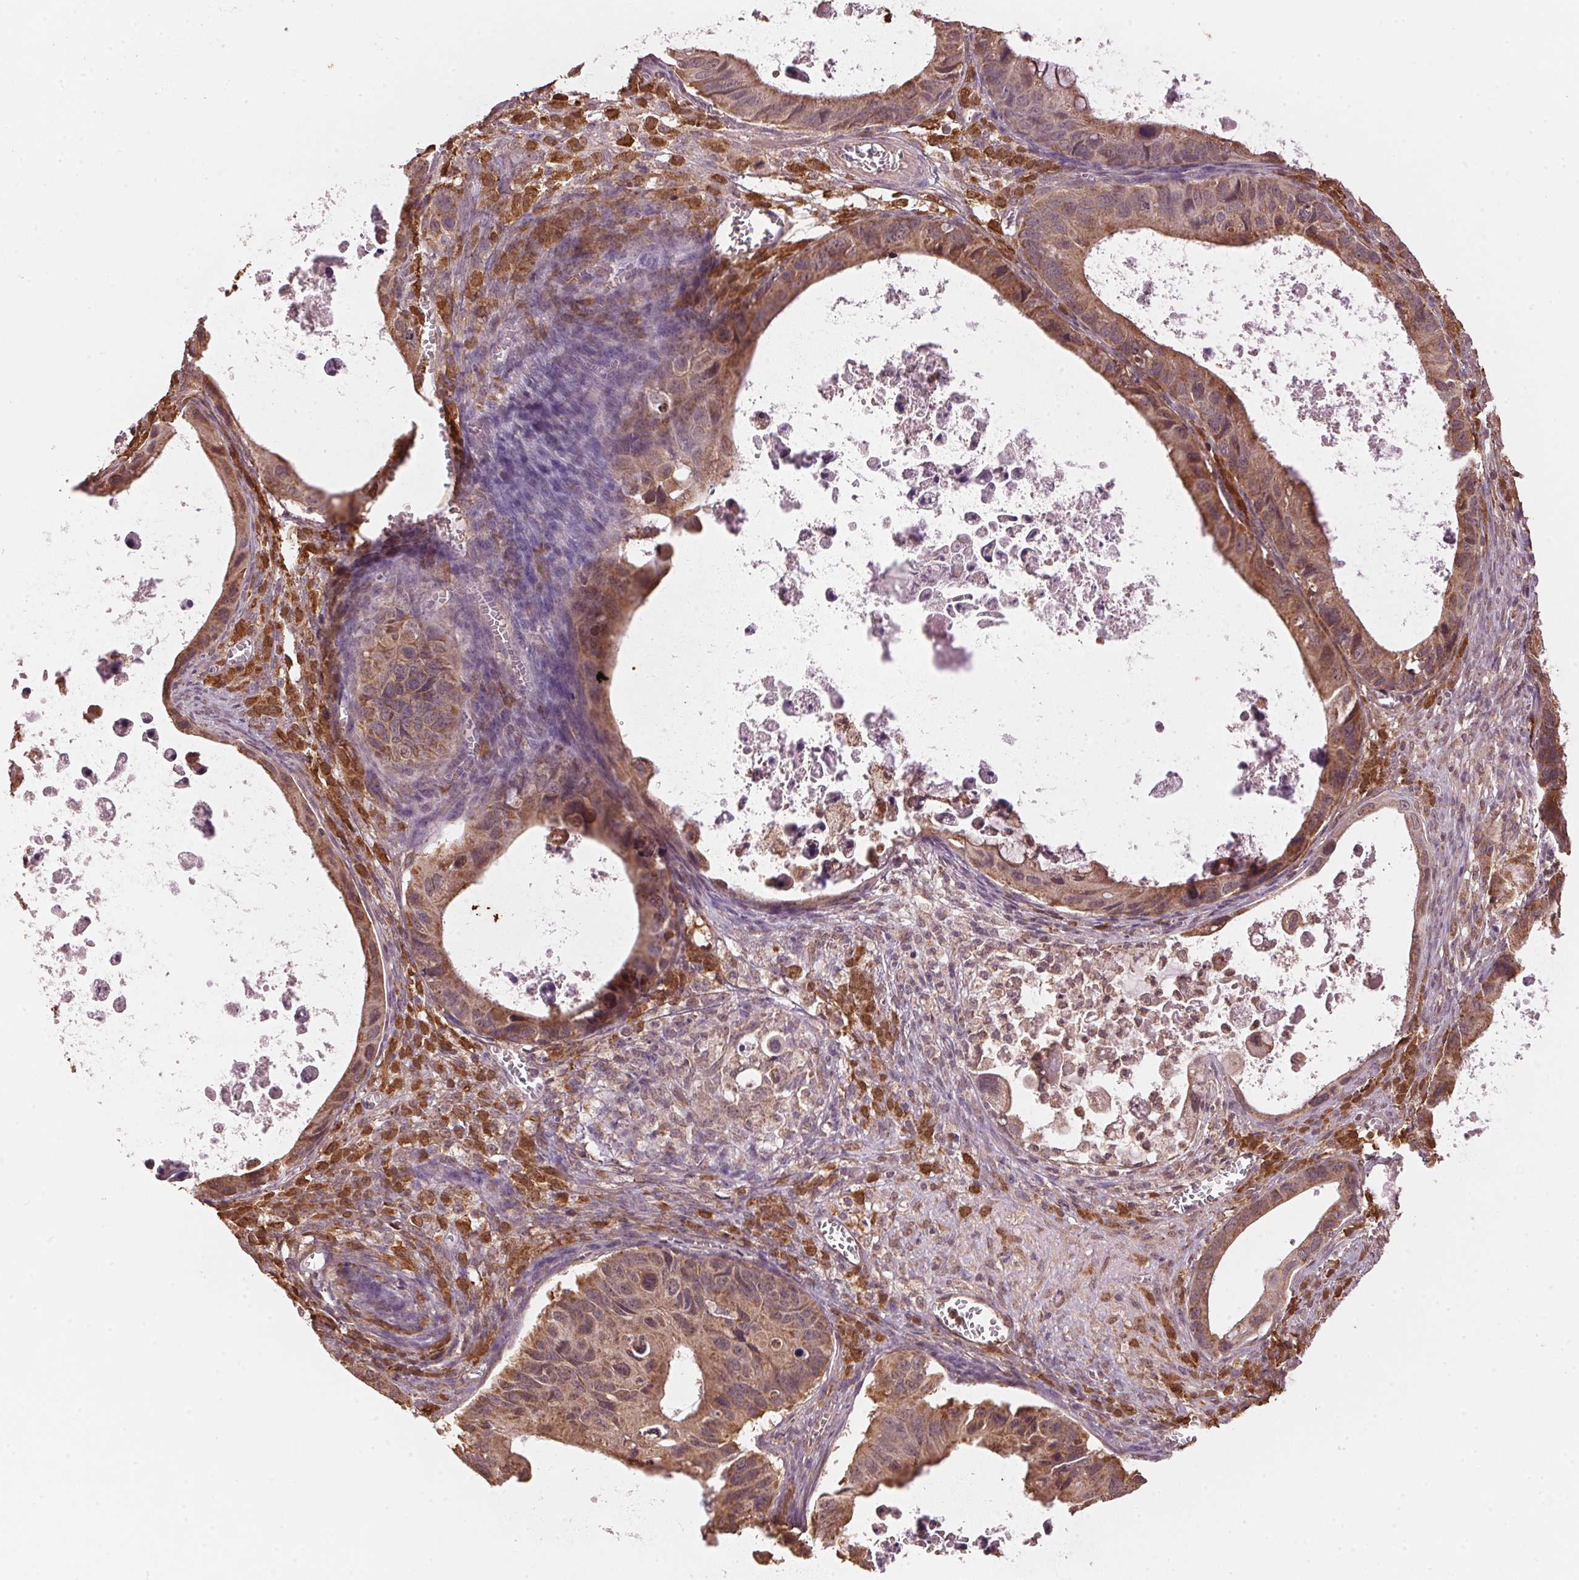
{"staining": {"intensity": "moderate", "quantity": ">75%", "location": "cytoplasmic/membranous"}, "tissue": "ovarian cancer", "cell_type": "Tumor cells", "image_type": "cancer", "snomed": [{"axis": "morphology", "description": "Cystadenocarcinoma, mucinous, NOS"}, {"axis": "topography", "description": "Ovary"}], "caption": "This image displays ovarian cancer stained with immunohistochemistry (IHC) to label a protein in brown. The cytoplasmic/membranous of tumor cells show moderate positivity for the protein. Nuclei are counter-stained blue.", "gene": "ARHGAP6", "patient": {"sex": "female", "age": 64}}